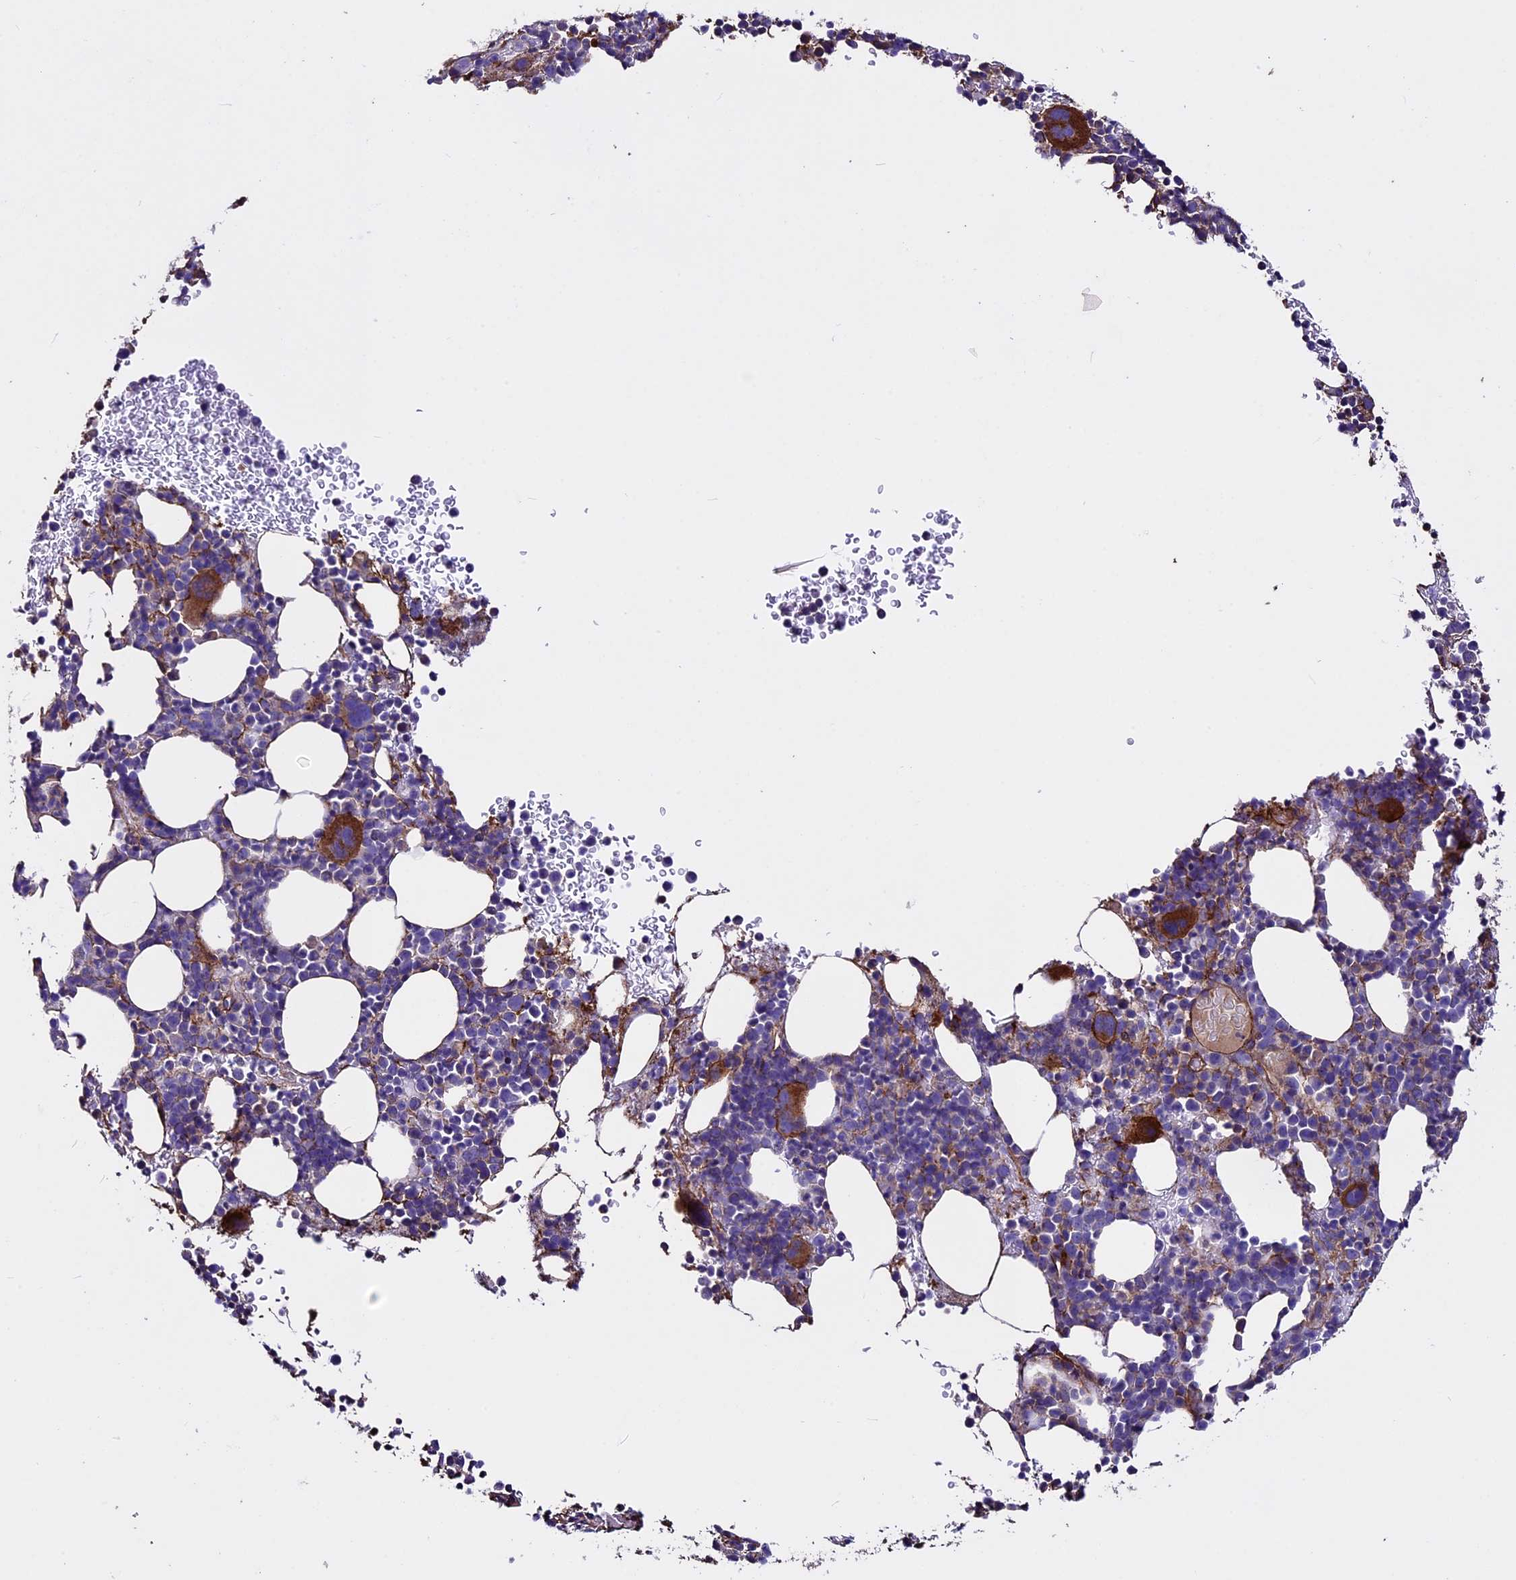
{"staining": {"intensity": "strong", "quantity": "25%-75%", "location": "cytoplasmic/membranous"}, "tissue": "bone marrow", "cell_type": "Hematopoietic cells", "image_type": "normal", "snomed": [{"axis": "morphology", "description": "Normal tissue, NOS"}, {"axis": "topography", "description": "Bone marrow"}], "caption": "Immunohistochemical staining of unremarkable bone marrow demonstrates 25%-75% levels of strong cytoplasmic/membranous protein staining in about 25%-75% of hematopoietic cells.", "gene": "EVA1B", "patient": {"sex": "female", "age": 82}}